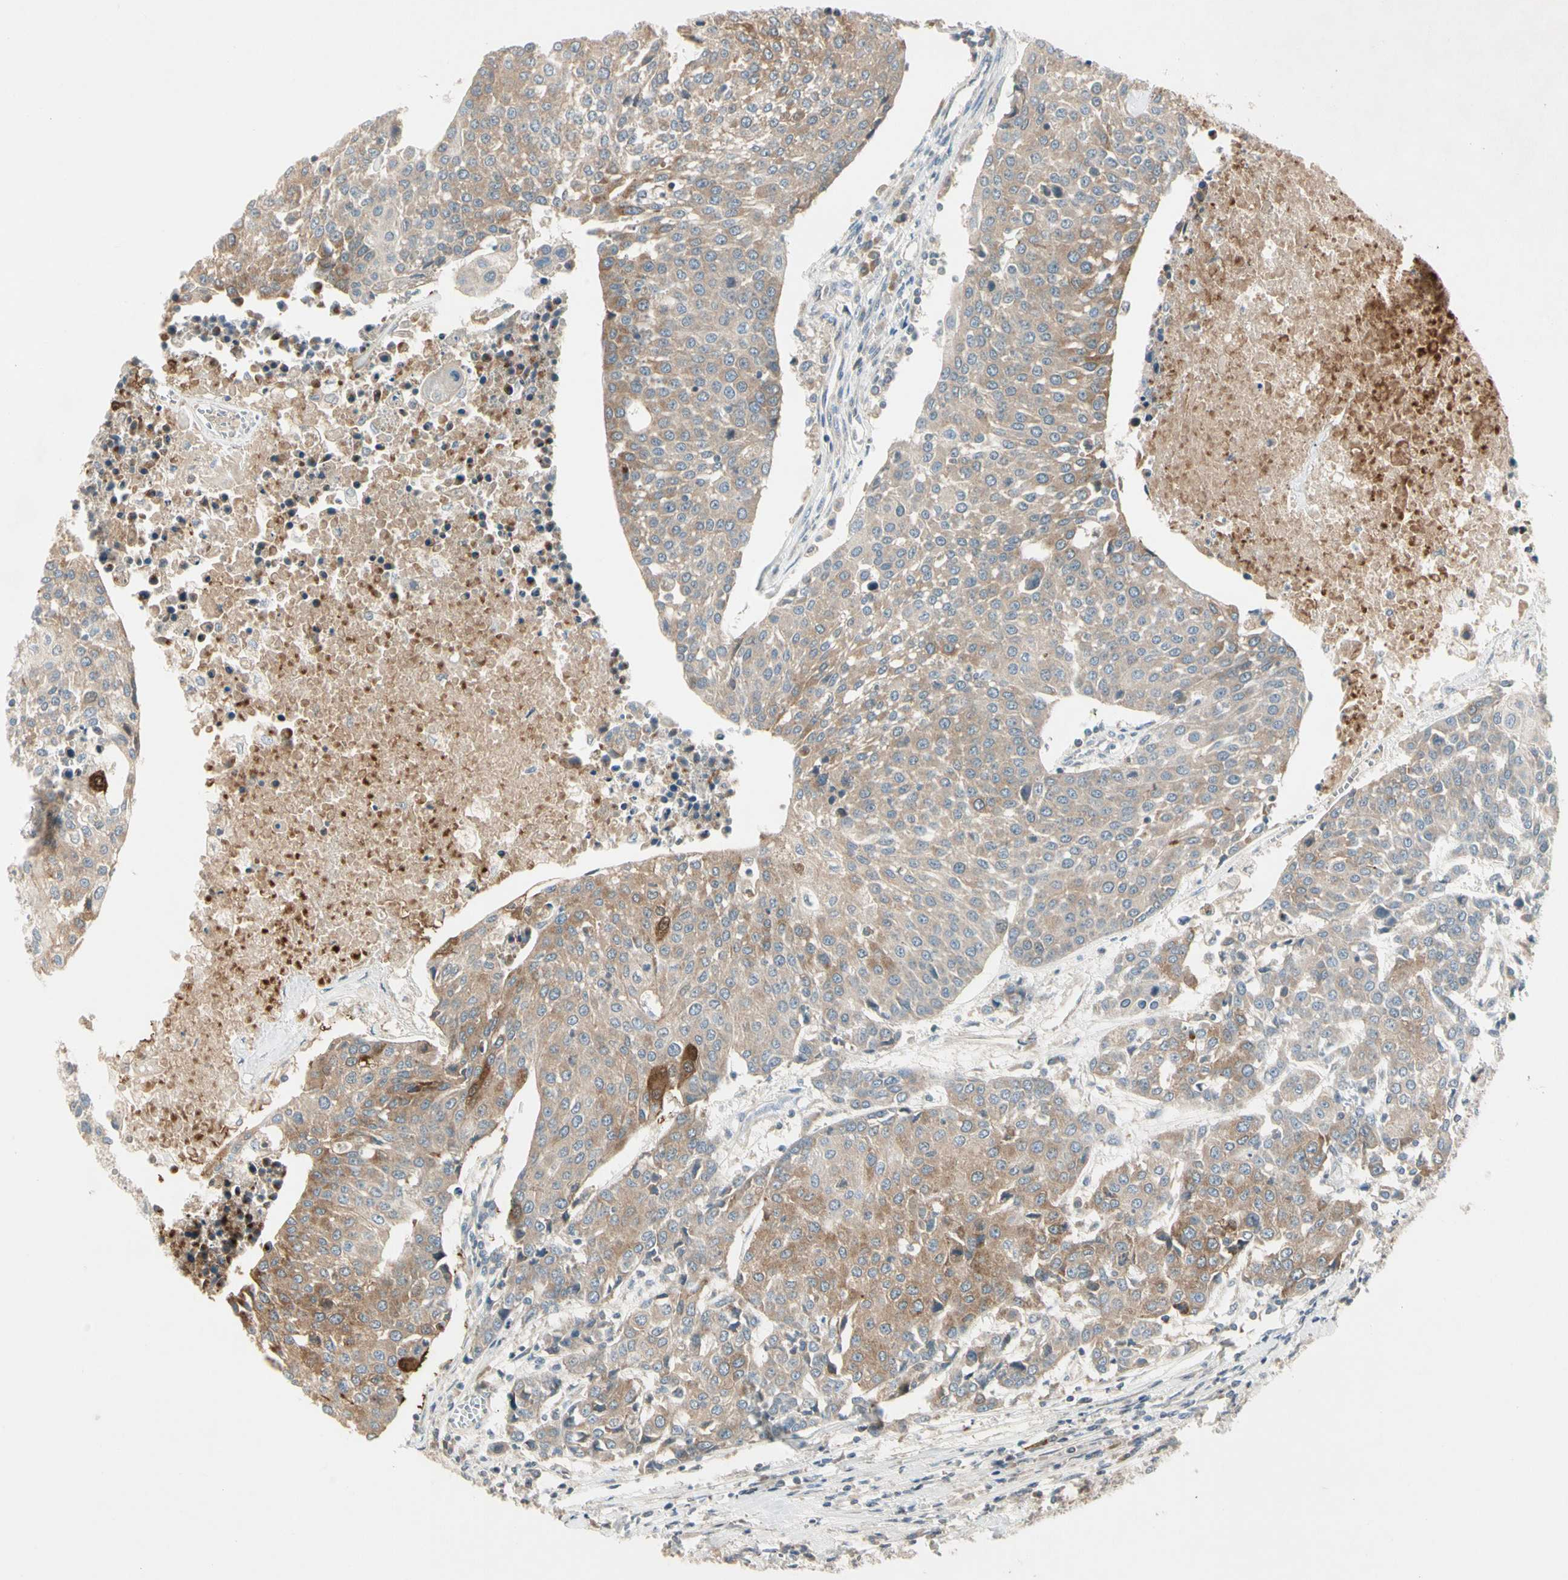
{"staining": {"intensity": "weak", "quantity": ">75%", "location": "cytoplasmic/membranous"}, "tissue": "urothelial cancer", "cell_type": "Tumor cells", "image_type": "cancer", "snomed": [{"axis": "morphology", "description": "Urothelial carcinoma, High grade"}, {"axis": "topography", "description": "Urinary bladder"}], "caption": "High-grade urothelial carcinoma was stained to show a protein in brown. There is low levels of weak cytoplasmic/membranous staining in about >75% of tumor cells.", "gene": "ICAM5", "patient": {"sex": "female", "age": 85}}